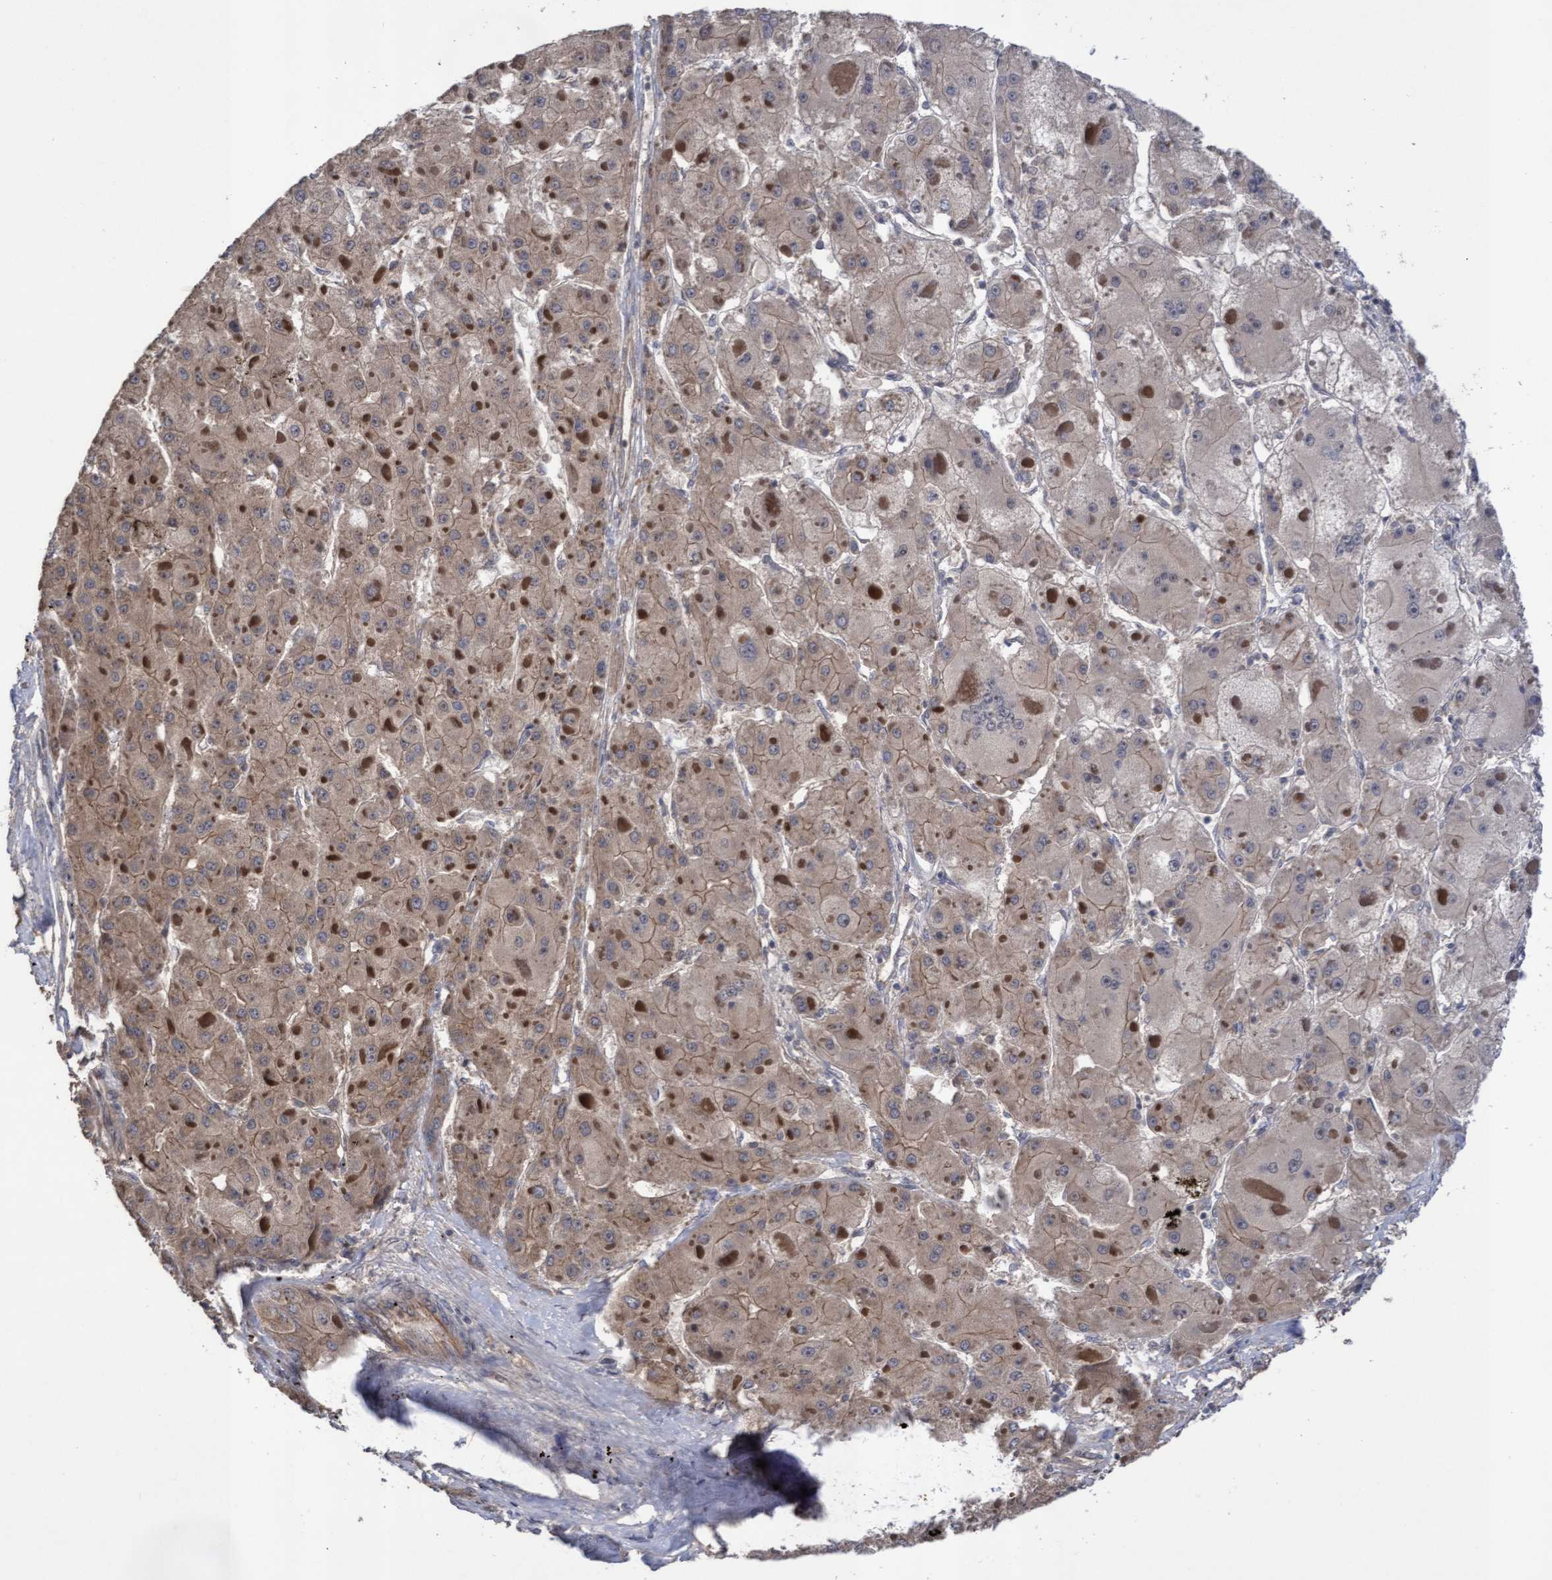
{"staining": {"intensity": "weak", "quantity": "25%-75%", "location": "cytoplasmic/membranous"}, "tissue": "liver cancer", "cell_type": "Tumor cells", "image_type": "cancer", "snomed": [{"axis": "morphology", "description": "Carcinoma, Hepatocellular, NOS"}, {"axis": "topography", "description": "Liver"}], "caption": "Immunohistochemistry histopathology image of human liver cancer (hepatocellular carcinoma) stained for a protein (brown), which exhibits low levels of weak cytoplasmic/membranous expression in about 25%-75% of tumor cells.", "gene": "COBL", "patient": {"sex": "female", "age": 73}}